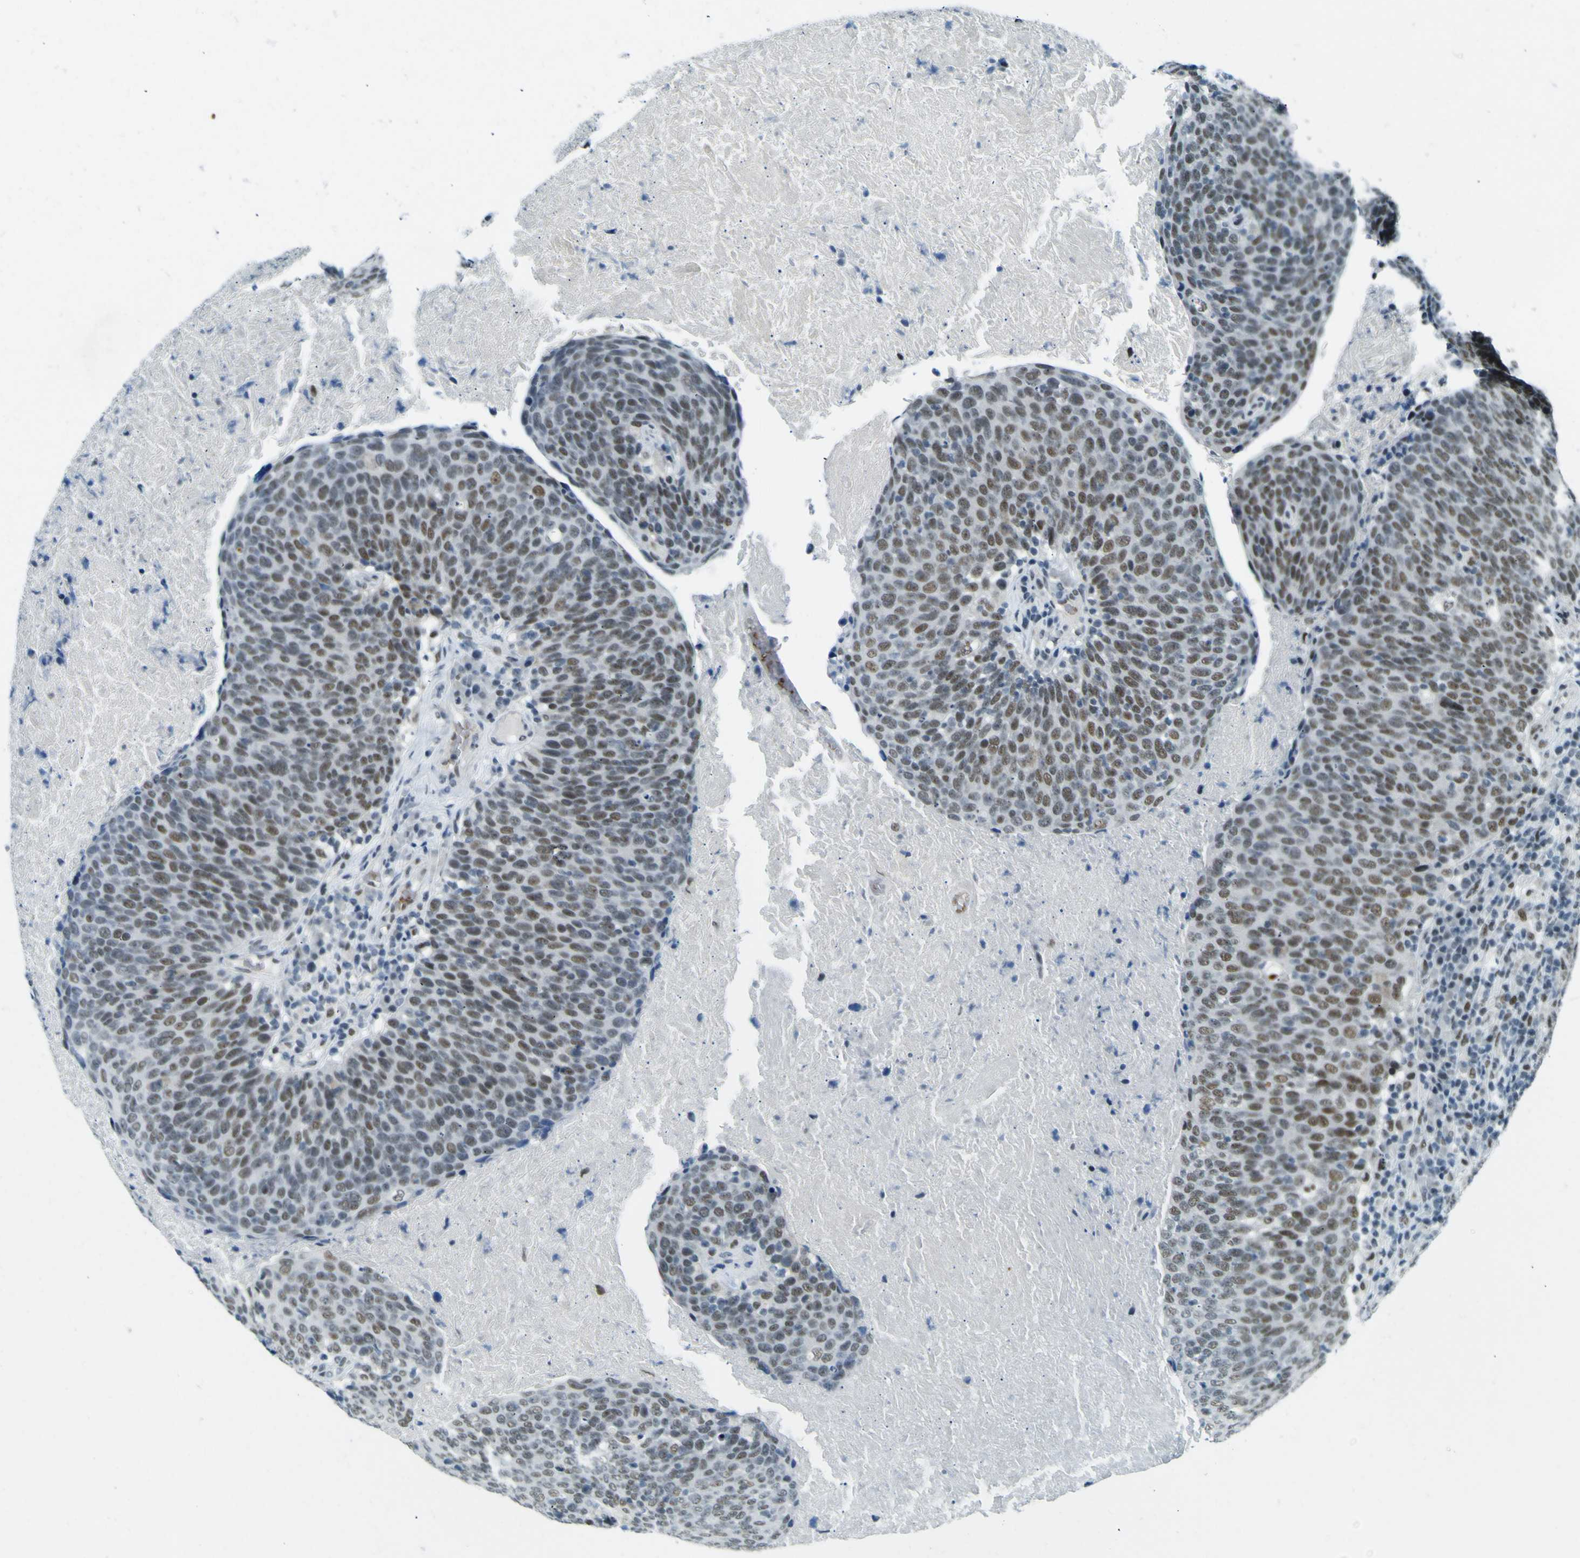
{"staining": {"intensity": "weak", "quantity": "25%-75%", "location": "nuclear"}, "tissue": "head and neck cancer", "cell_type": "Tumor cells", "image_type": "cancer", "snomed": [{"axis": "morphology", "description": "Squamous cell carcinoma, NOS"}, {"axis": "morphology", "description": "Squamous cell carcinoma, metastatic, NOS"}, {"axis": "topography", "description": "Lymph node"}, {"axis": "topography", "description": "Head-Neck"}], "caption": "A high-resolution histopathology image shows immunohistochemistry (IHC) staining of head and neck cancer, which demonstrates weak nuclear positivity in about 25%-75% of tumor cells.", "gene": "CEBPG", "patient": {"sex": "male", "age": 62}}